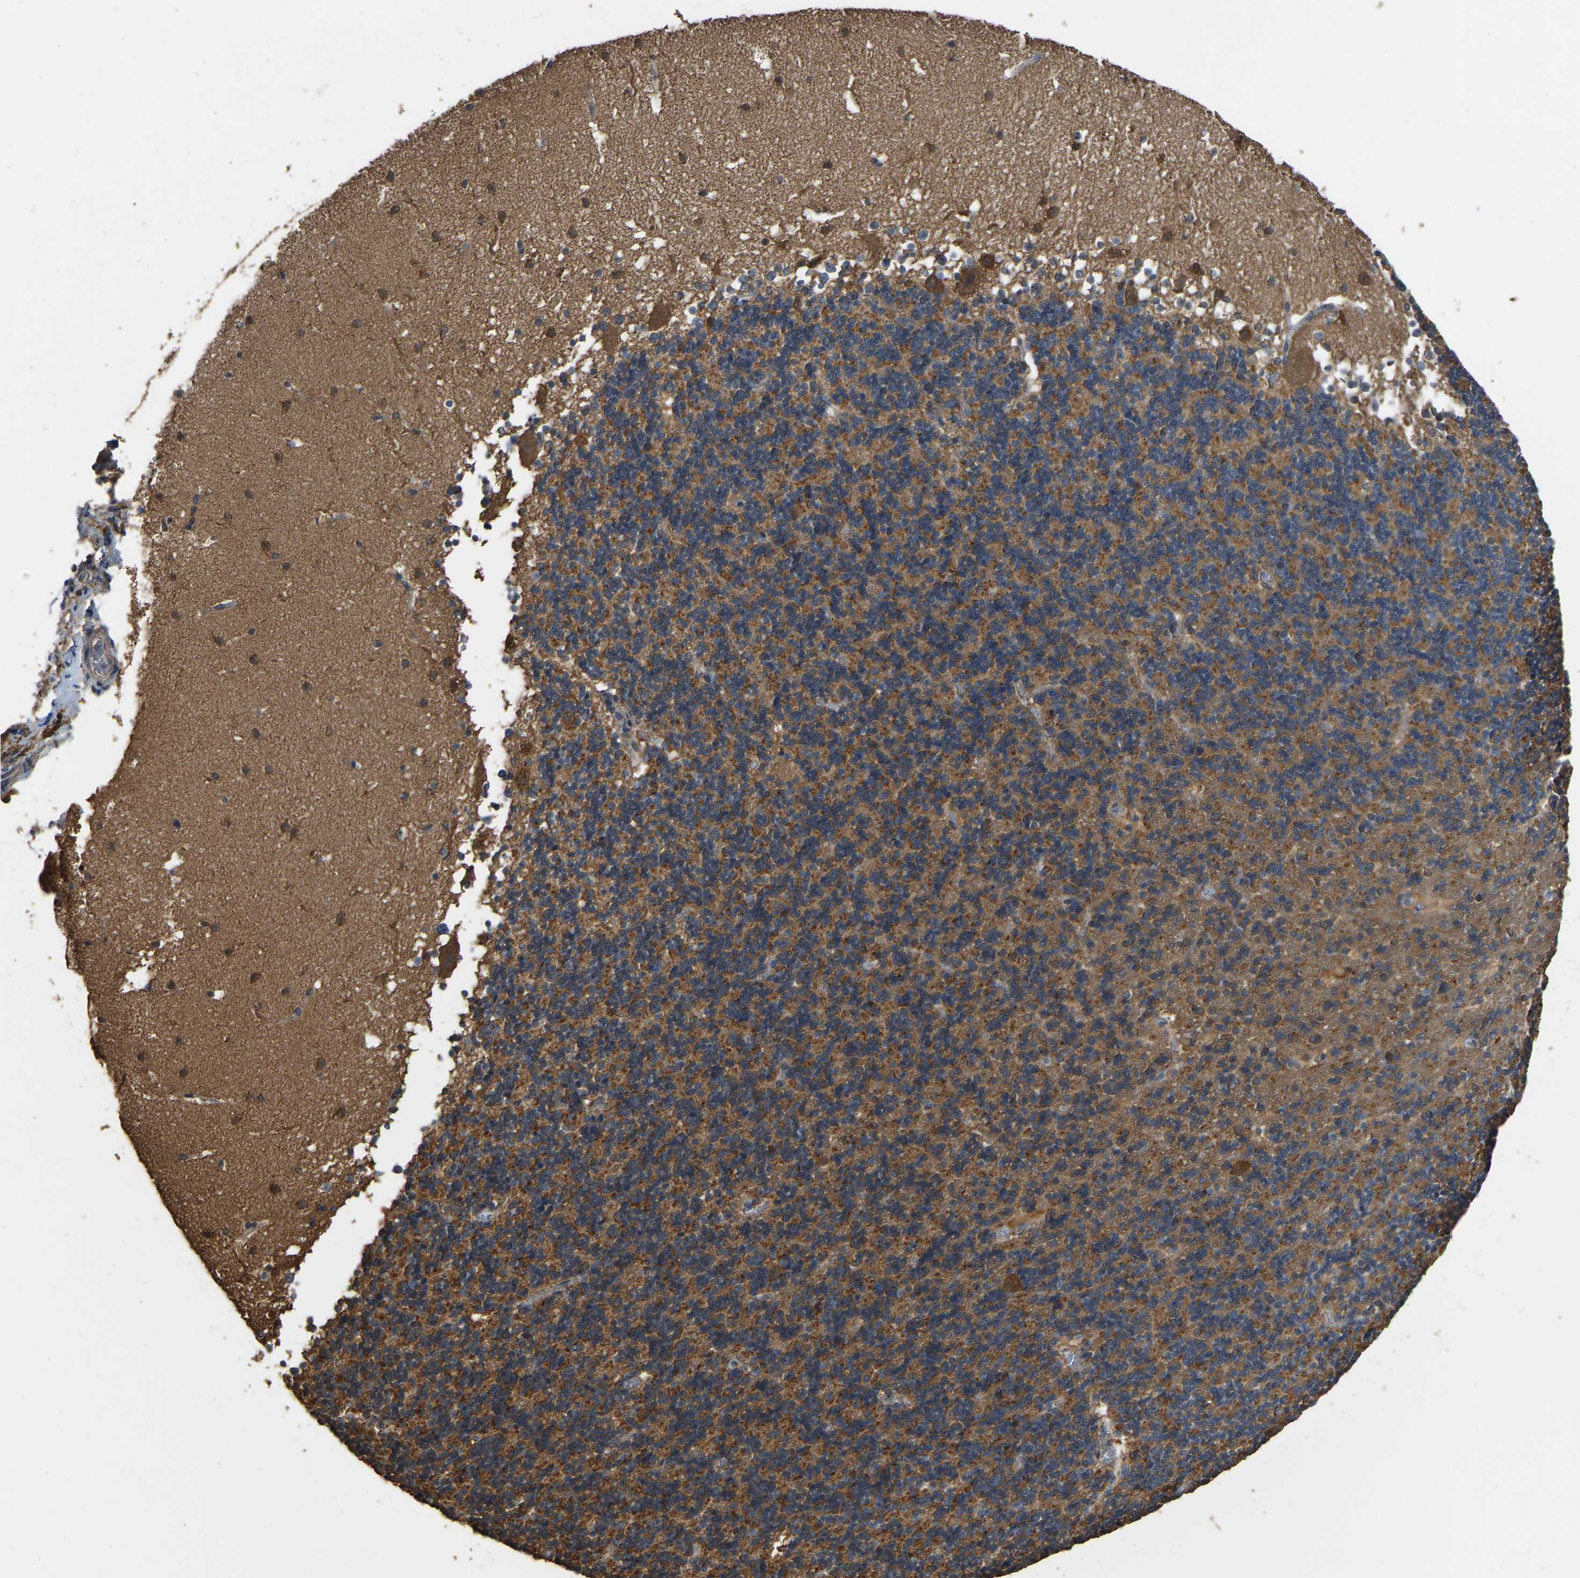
{"staining": {"intensity": "moderate", "quantity": "25%-75%", "location": "cytoplasmic/membranous"}, "tissue": "cerebellum", "cell_type": "Cells in granular layer", "image_type": "normal", "snomed": [{"axis": "morphology", "description": "Normal tissue, NOS"}, {"axis": "topography", "description": "Cerebellum"}], "caption": "The image exhibits a brown stain indicating the presence of a protein in the cytoplasmic/membranous of cells in granular layer in cerebellum.", "gene": "FHIT", "patient": {"sex": "male", "age": 45}}